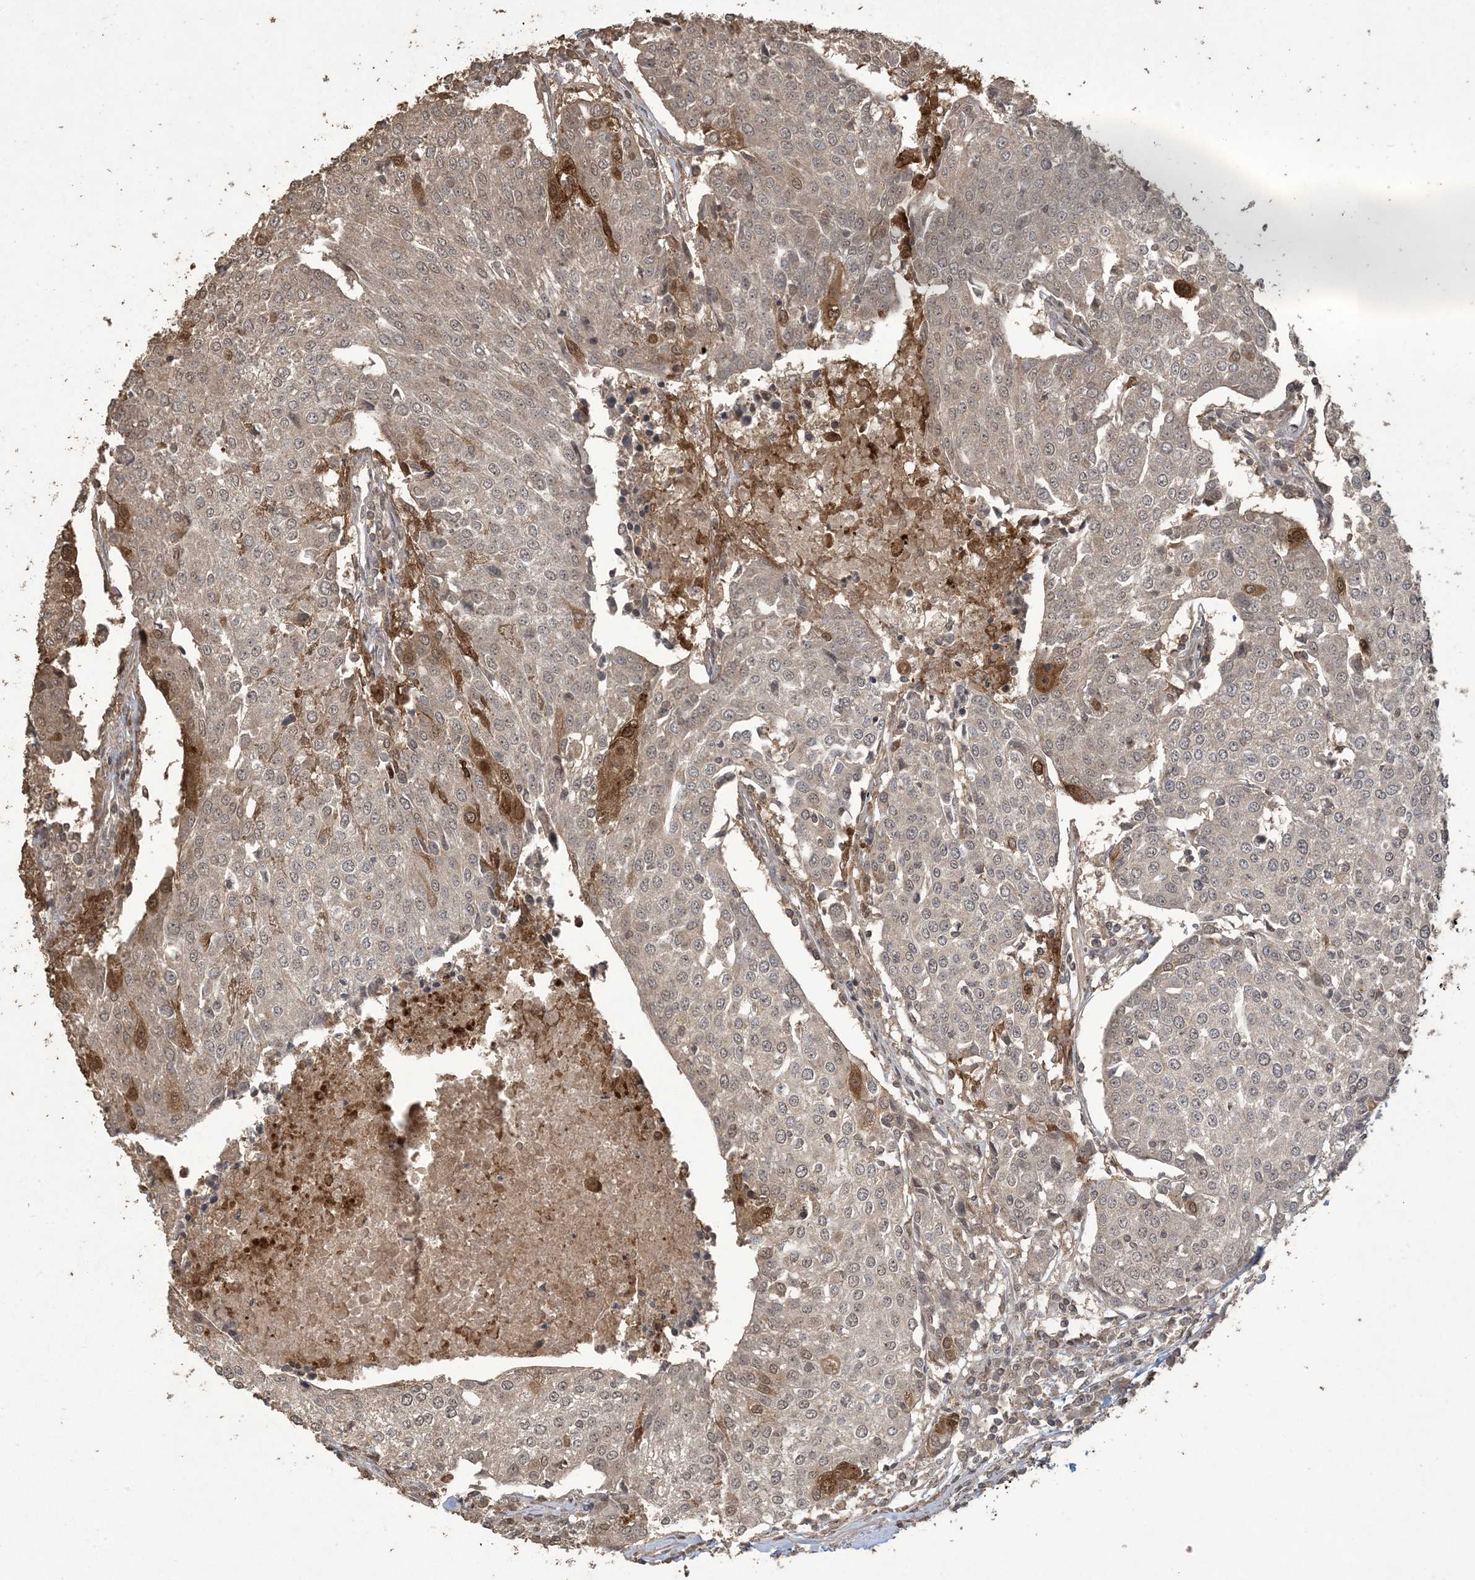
{"staining": {"intensity": "moderate", "quantity": "<25%", "location": "cytoplasmic/membranous,nuclear"}, "tissue": "urothelial cancer", "cell_type": "Tumor cells", "image_type": "cancer", "snomed": [{"axis": "morphology", "description": "Urothelial carcinoma, High grade"}, {"axis": "topography", "description": "Urinary bladder"}], "caption": "Protein staining displays moderate cytoplasmic/membranous and nuclear expression in approximately <25% of tumor cells in urothelial cancer.", "gene": "EFCAB8", "patient": {"sex": "female", "age": 85}}